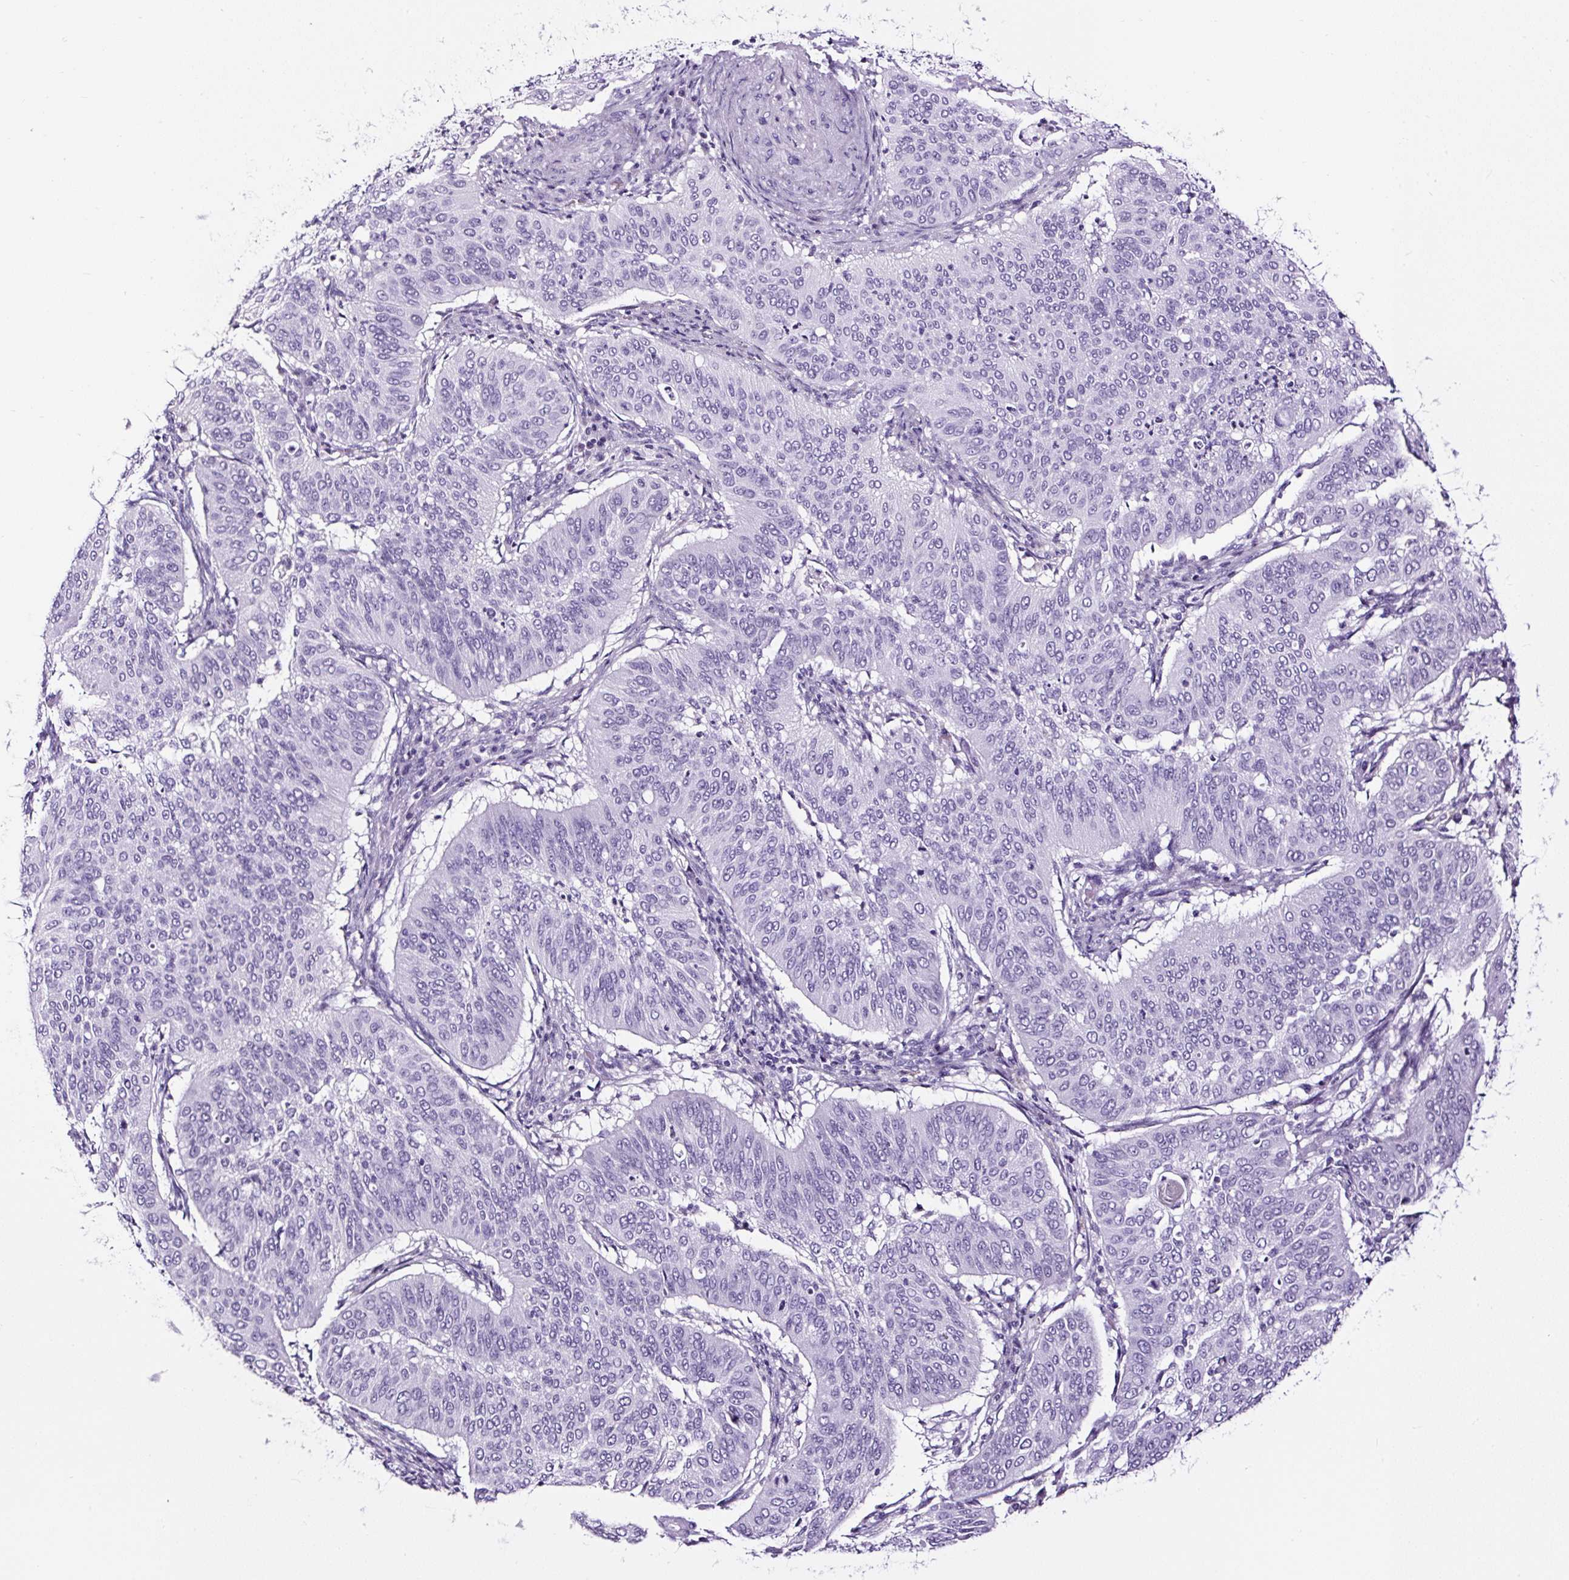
{"staining": {"intensity": "negative", "quantity": "none", "location": "none"}, "tissue": "cervical cancer", "cell_type": "Tumor cells", "image_type": "cancer", "snomed": [{"axis": "morphology", "description": "Normal tissue, NOS"}, {"axis": "morphology", "description": "Squamous cell carcinoma, NOS"}, {"axis": "topography", "description": "Cervix"}], "caption": "Tumor cells show no significant staining in squamous cell carcinoma (cervical).", "gene": "NPHS2", "patient": {"sex": "female", "age": 39}}